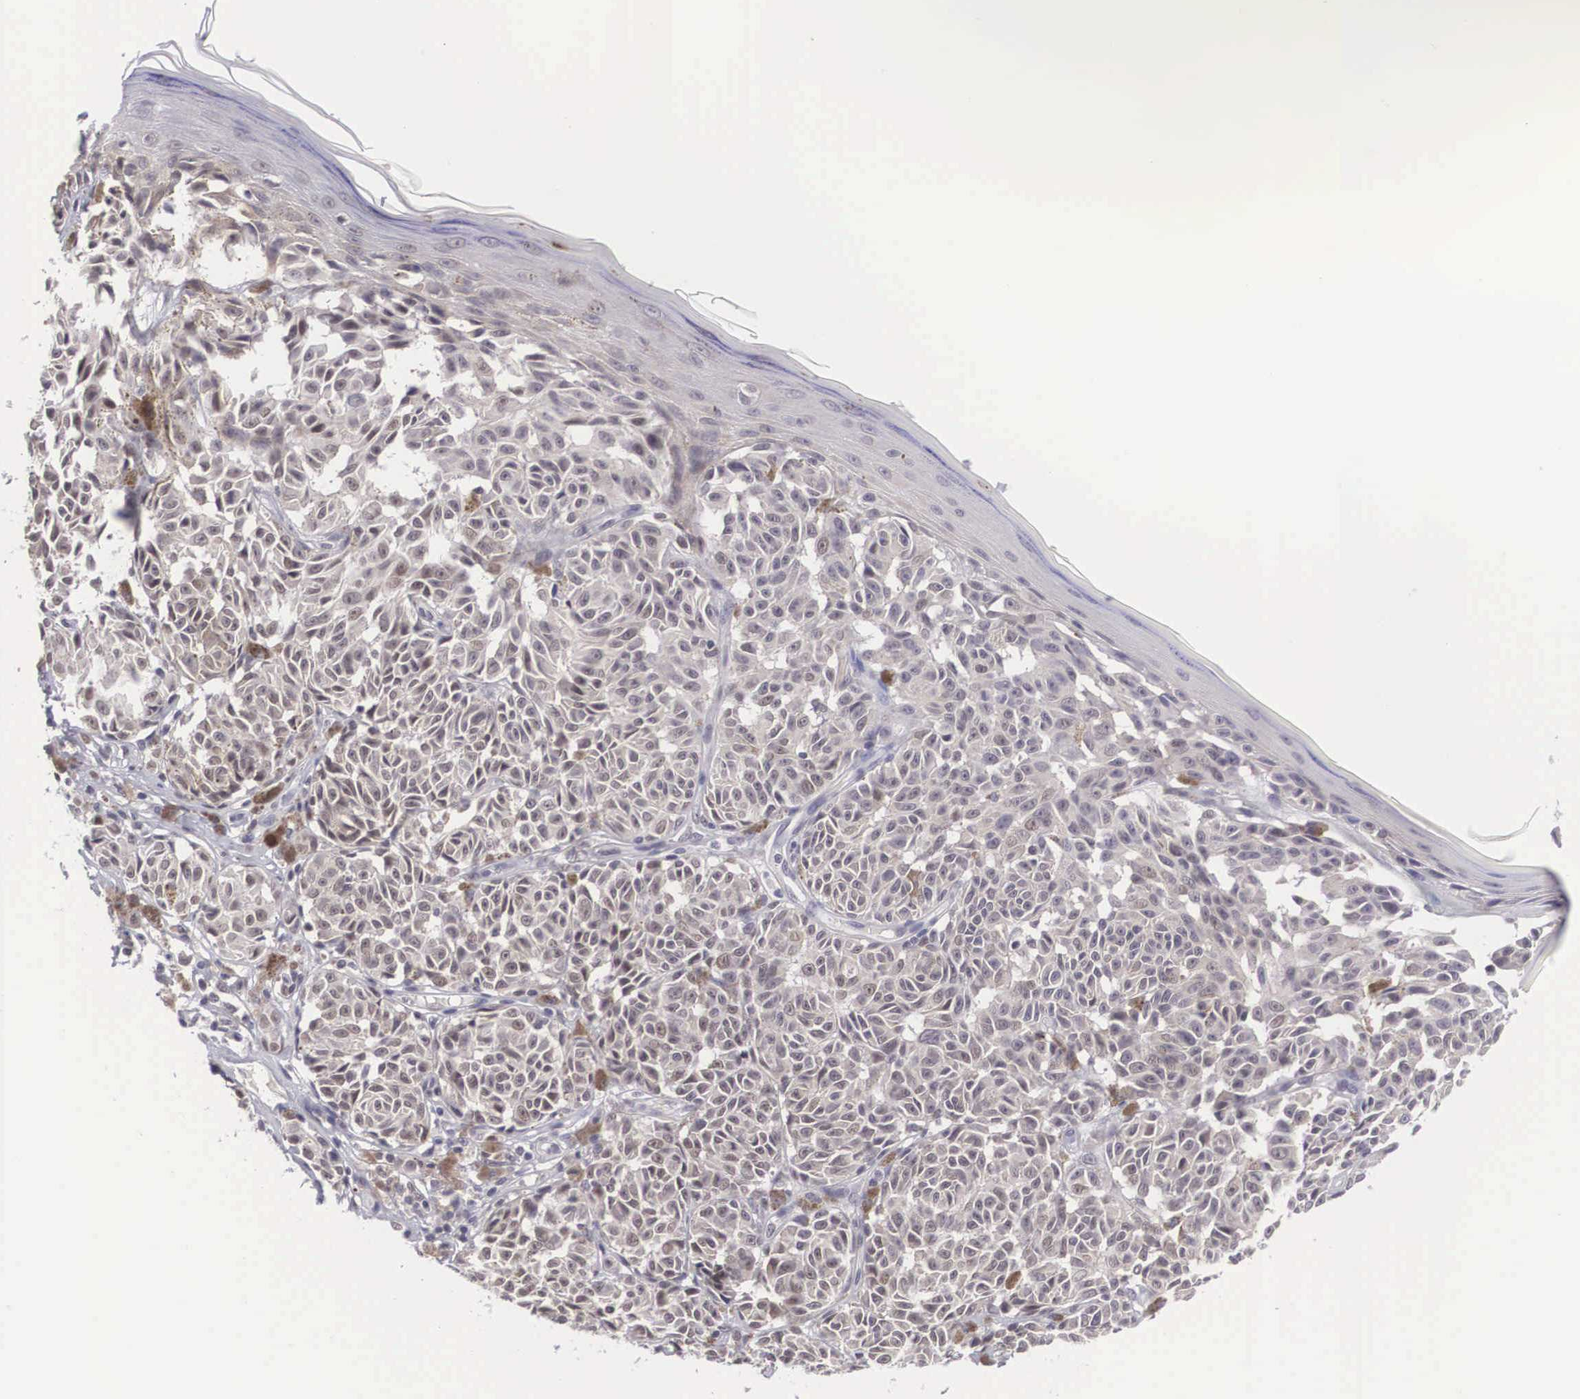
{"staining": {"intensity": "weak", "quantity": ">75%", "location": "cytoplasmic/membranous,nuclear"}, "tissue": "melanoma", "cell_type": "Tumor cells", "image_type": "cancer", "snomed": [{"axis": "morphology", "description": "Malignant melanoma, NOS"}, {"axis": "topography", "description": "Skin"}], "caption": "Protein staining exhibits weak cytoplasmic/membranous and nuclear staining in about >75% of tumor cells in malignant melanoma.", "gene": "NINL", "patient": {"sex": "male", "age": 49}}